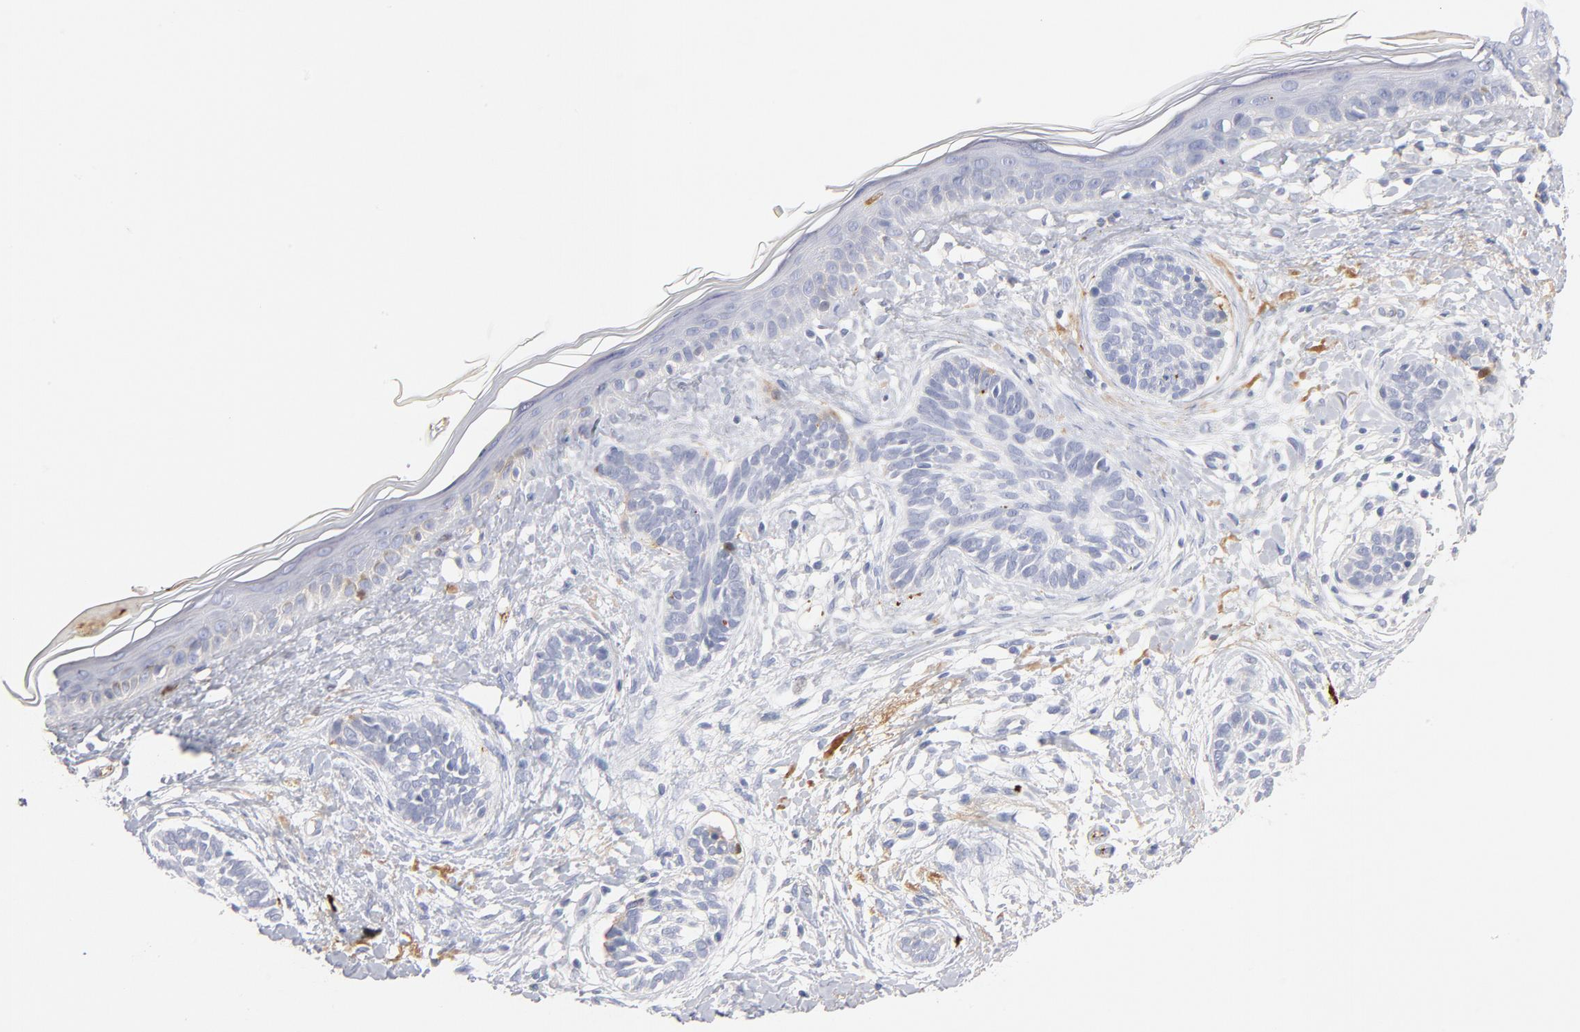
{"staining": {"intensity": "negative", "quantity": "none", "location": "none"}, "tissue": "skin cancer", "cell_type": "Tumor cells", "image_type": "cancer", "snomed": [{"axis": "morphology", "description": "Normal tissue, NOS"}, {"axis": "morphology", "description": "Basal cell carcinoma"}, {"axis": "topography", "description": "Skin"}], "caption": "High magnification brightfield microscopy of skin cancer stained with DAB (brown) and counterstained with hematoxylin (blue): tumor cells show no significant positivity. (DAB (3,3'-diaminobenzidine) immunohistochemistry (IHC) visualized using brightfield microscopy, high magnification).", "gene": "PLAT", "patient": {"sex": "male", "age": 63}}